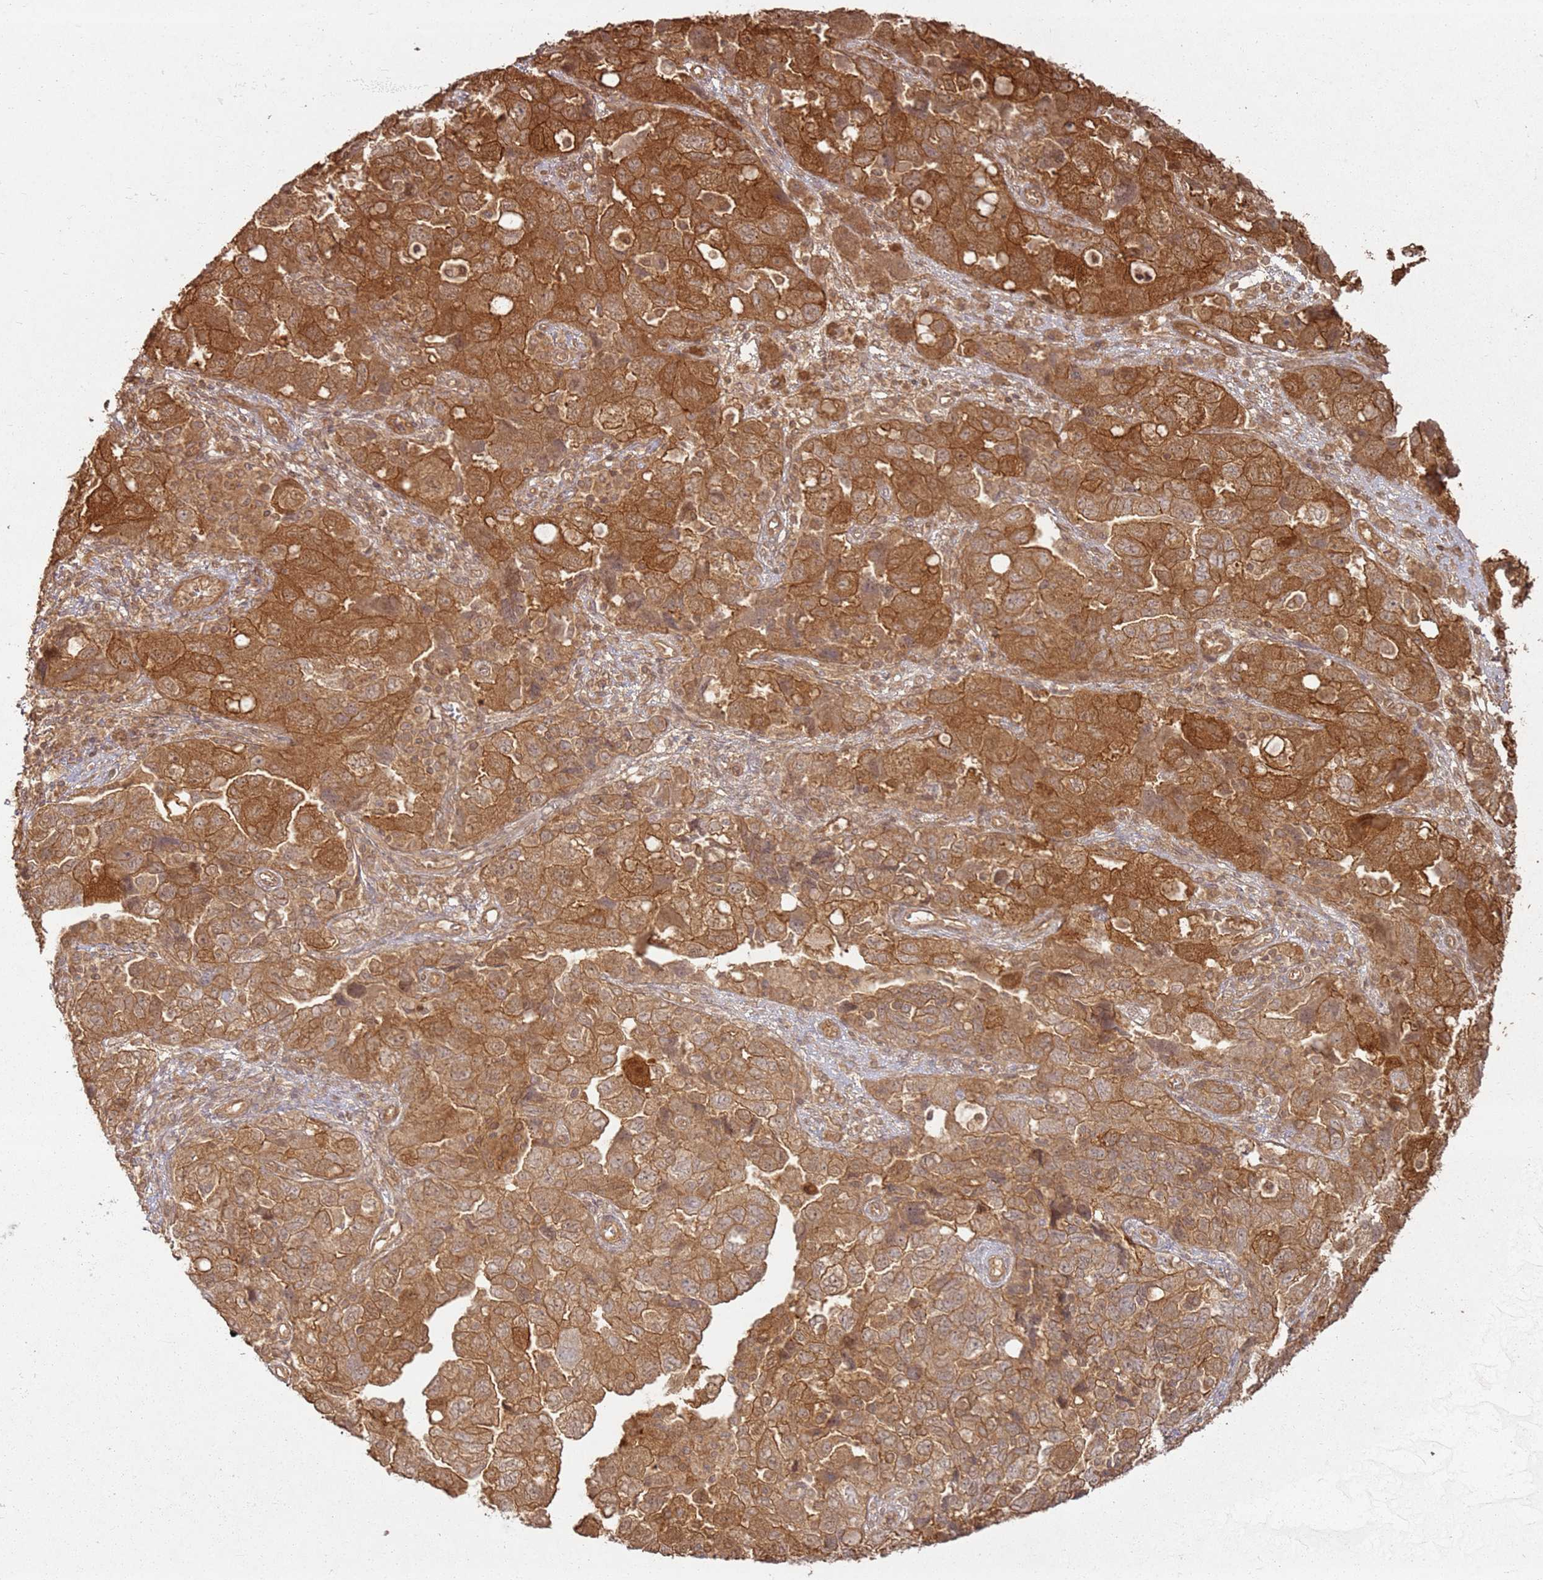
{"staining": {"intensity": "strong", "quantity": ">75%", "location": "cytoplasmic/membranous"}, "tissue": "ovarian cancer", "cell_type": "Tumor cells", "image_type": "cancer", "snomed": [{"axis": "morphology", "description": "Carcinoma, NOS"}, {"axis": "morphology", "description": "Cystadenocarcinoma, serous, NOS"}, {"axis": "topography", "description": "Ovary"}], "caption": "Tumor cells demonstrate high levels of strong cytoplasmic/membranous positivity in about >75% of cells in ovarian cancer (carcinoma). (brown staining indicates protein expression, while blue staining denotes nuclei).", "gene": "ZNF776", "patient": {"sex": "female", "age": 69}}